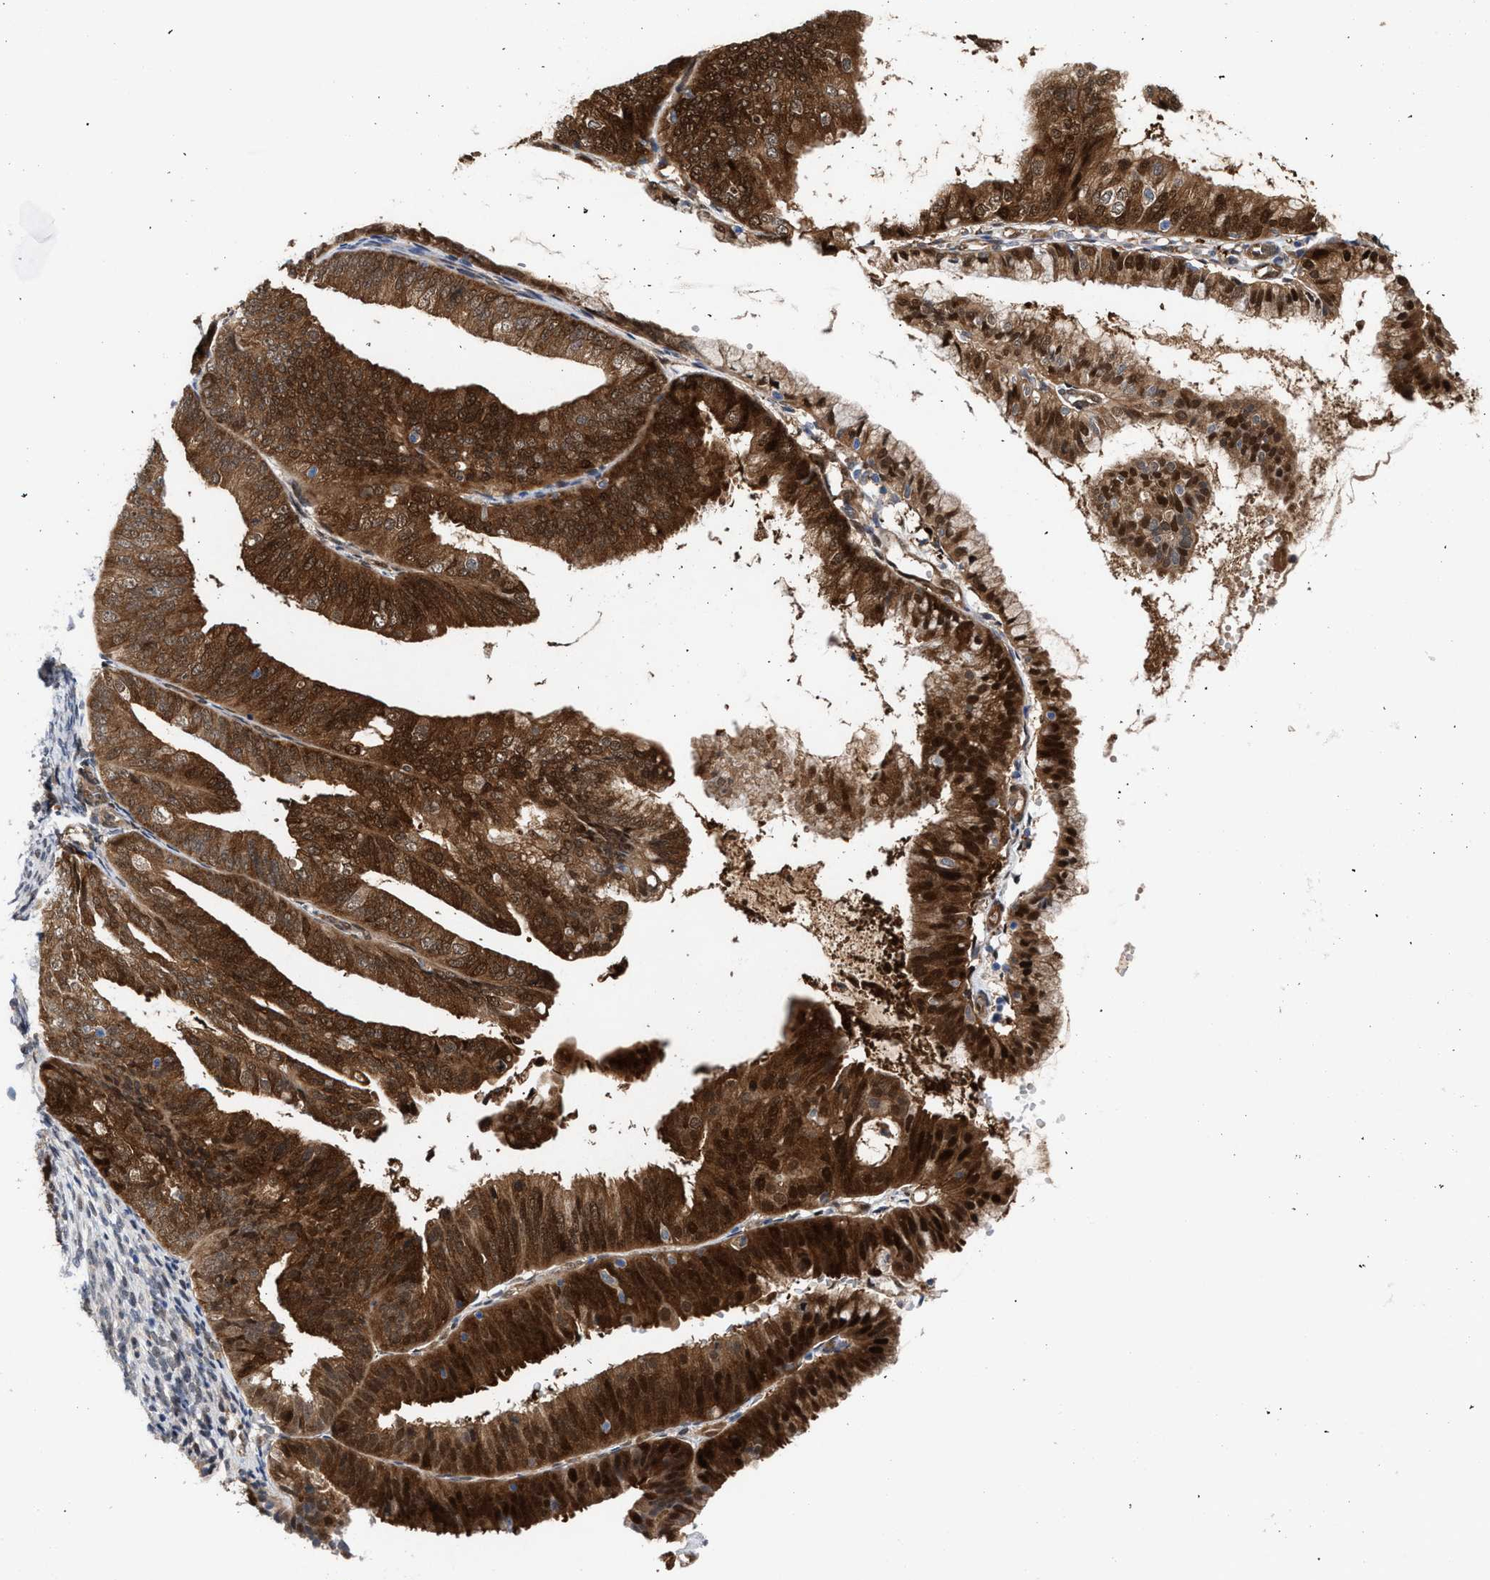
{"staining": {"intensity": "strong", "quantity": ">75%", "location": "cytoplasmic/membranous,nuclear"}, "tissue": "endometrial cancer", "cell_type": "Tumor cells", "image_type": "cancer", "snomed": [{"axis": "morphology", "description": "Adenocarcinoma, NOS"}, {"axis": "topography", "description": "Endometrium"}], "caption": "Human endometrial adenocarcinoma stained with a brown dye exhibits strong cytoplasmic/membranous and nuclear positive staining in approximately >75% of tumor cells.", "gene": "TP53I3", "patient": {"sex": "female", "age": 63}}